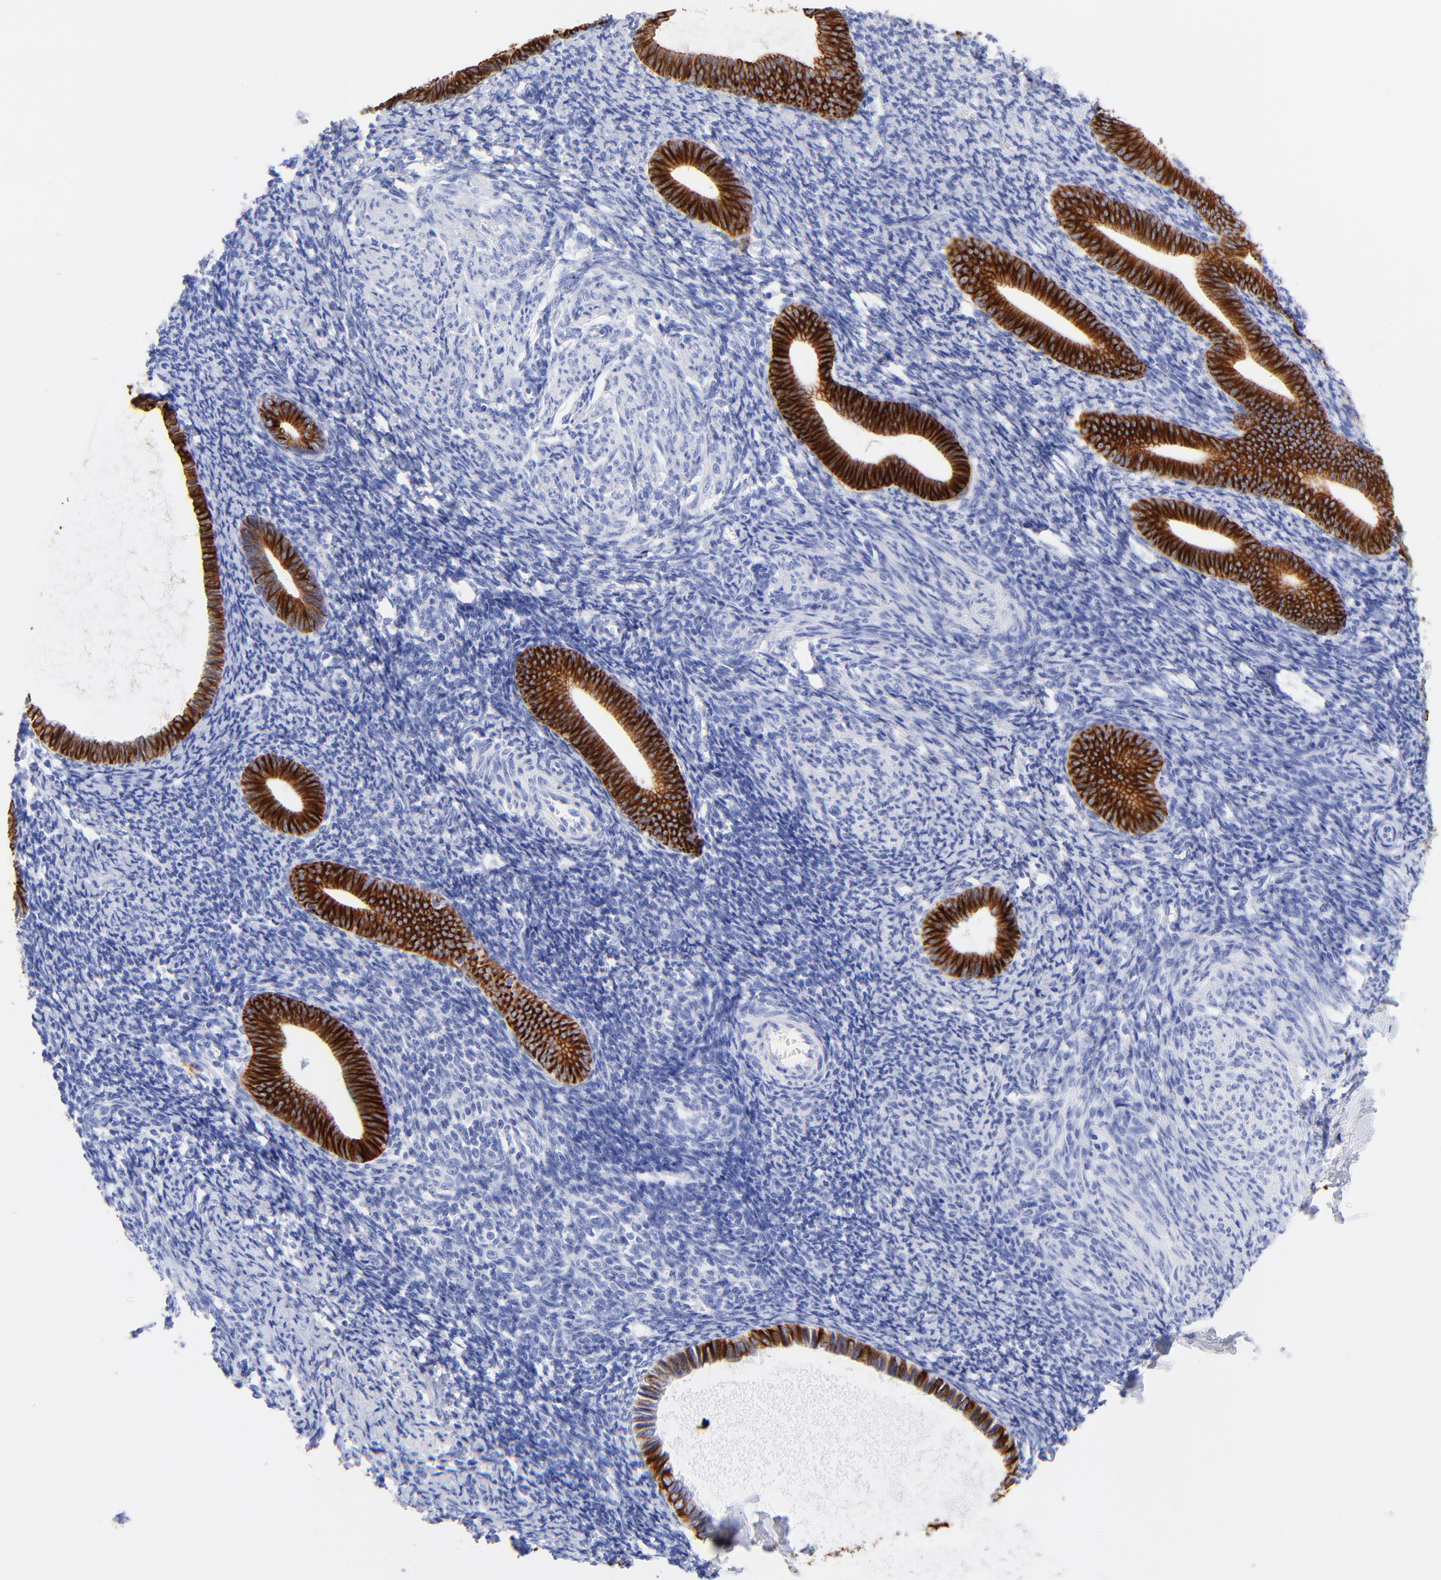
{"staining": {"intensity": "negative", "quantity": "none", "location": "none"}, "tissue": "endometrium", "cell_type": "Cells in endometrial stroma", "image_type": "normal", "snomed": [{"axis": "morphology", "description": "Normal tissue, NOS"}, {"axis": "topography", "description": "Endometrium"}], "caption": "Immunohistochemistry micrograph of benign human endometrium stained for a protein (brown), which displays no staining in cells in endometrial stroma. (DAB immunohistochemistry, high magnification).", "gene": "KRT19", "patient": {"sex": "female", "age": 57}}